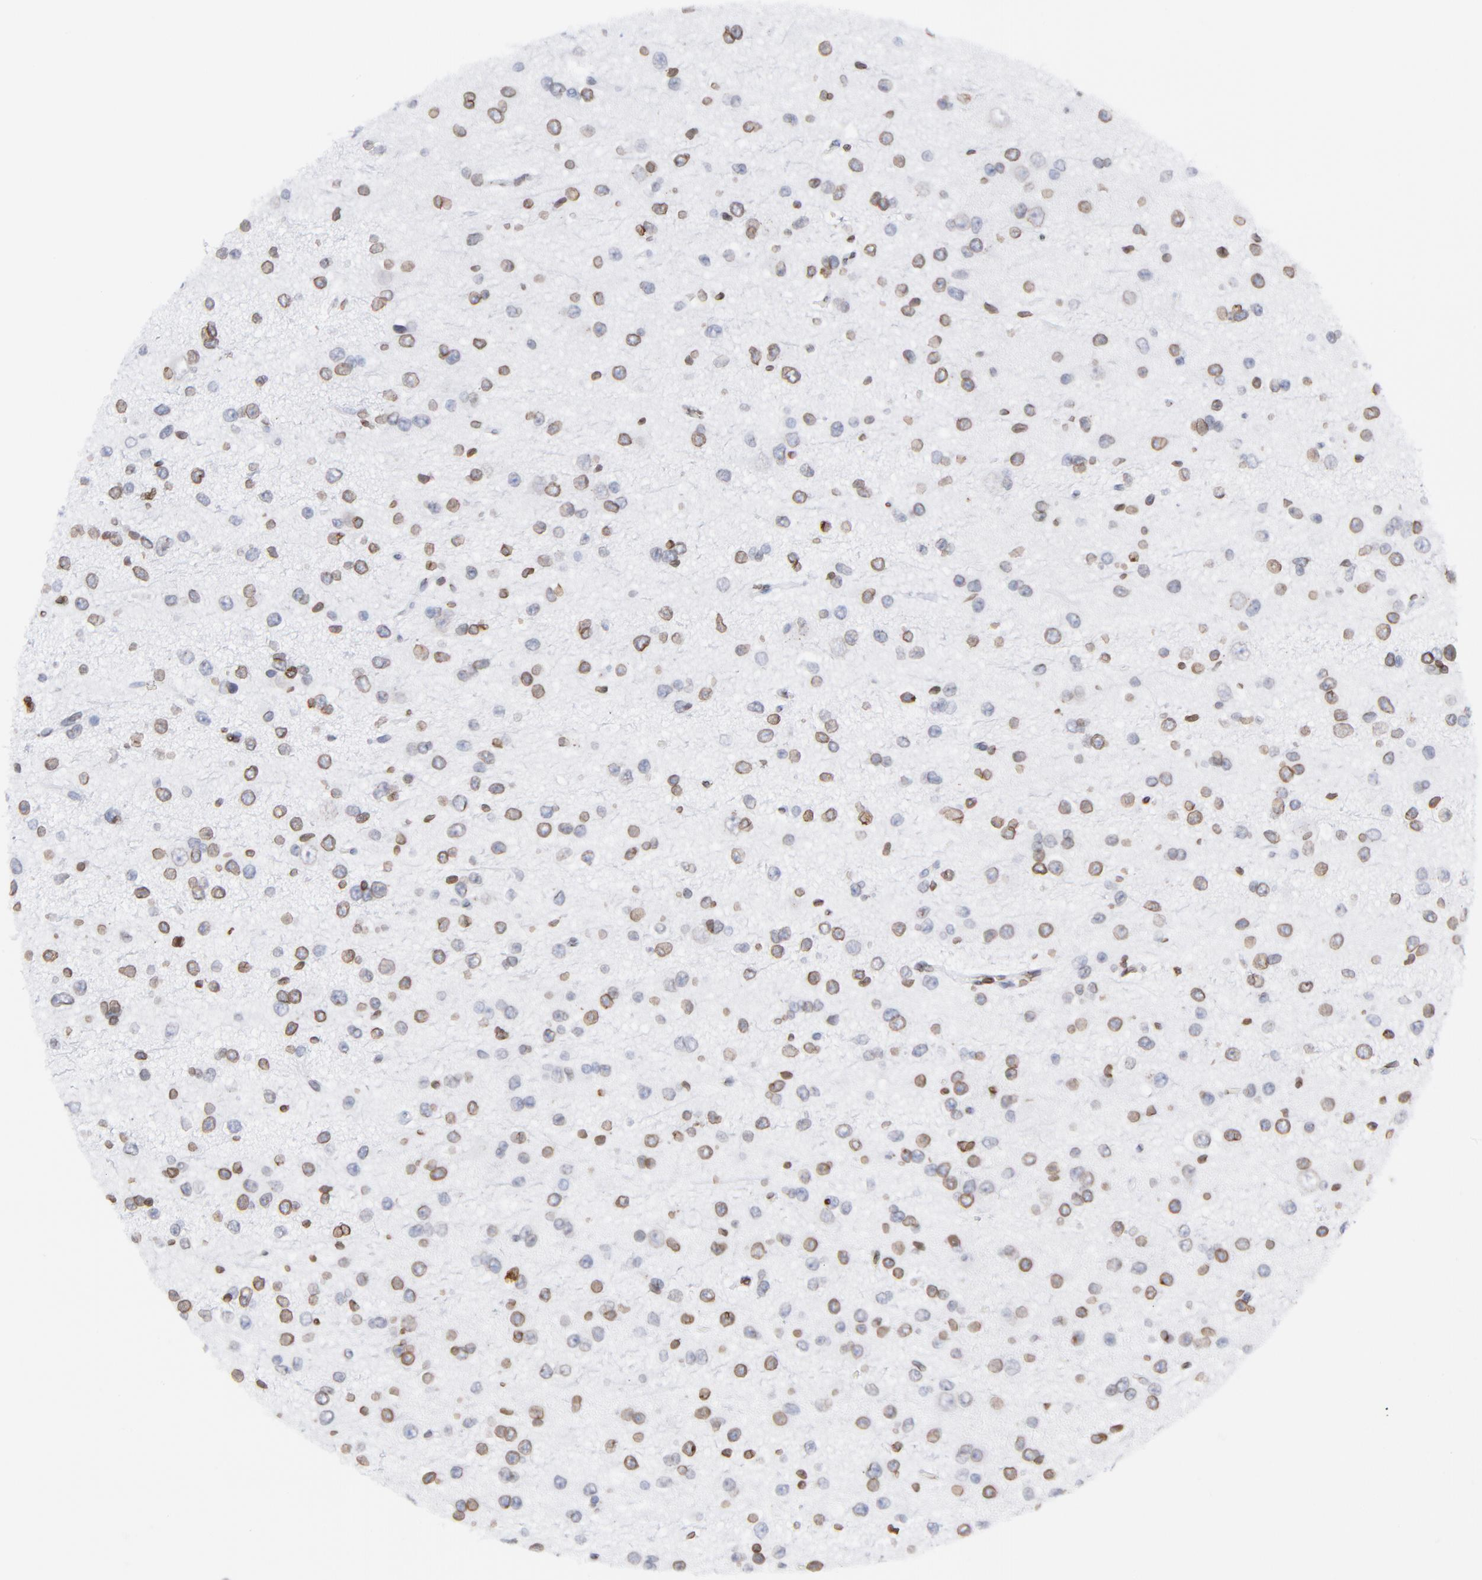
{"staining": {"intensity": "weak", "quantity": "25%-75%", "location": "cytoplasmic/membranous,nuclear"}, "tissue": "glioma", "cell_type": "Tumor cells", "image_type": "cancer", "snomed": [{"axis": "morphology", "description": "Glioma, malignant, Low grade"}, {"axis": "topography", "description": "Brain"}], "caption": "Immunohistochemical staining of human glioma displays low levels of weak cytoplasmic/membranous and nuclear positivity in approximately 25%-75% of tumor cells.", "gene": "THAP7", "patient": {"sex": "male", "age": 42}}